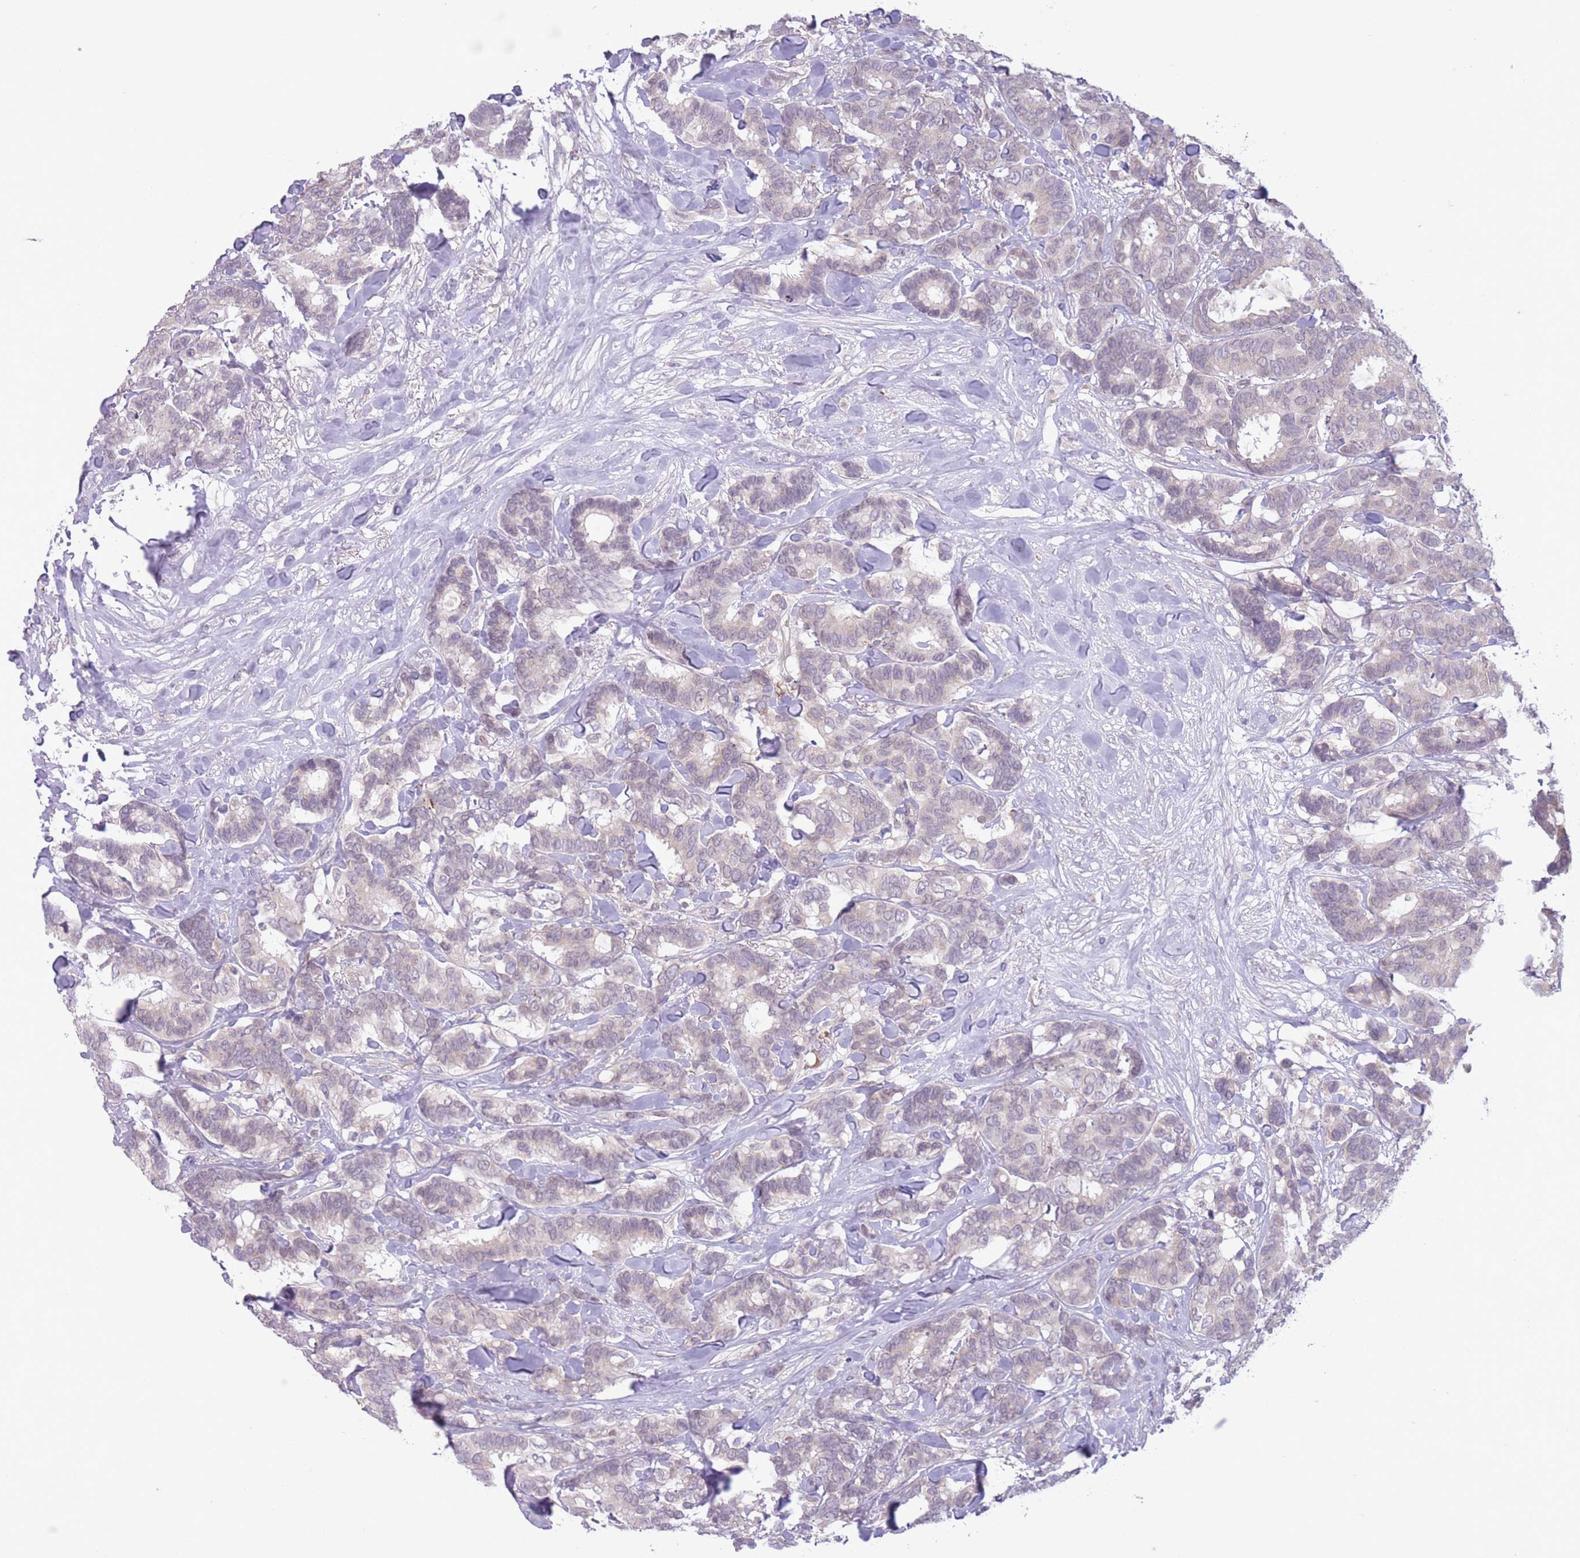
{"staining": {"intensity": "negative", "quantity": "none", "location": "none"}, "tissue": "breast cancer", "cell_type": "Tumor cells", "image_type": "cancer", "snomed": [{"axis": "morphology", "description": "Normal tissue, NOS"}, {"axis": "morphology", "description": "Duct carcinoma"}, {"axis": "topography", "description": "Breast"}], "caption": "Photomicrograph shows no significant protein positivity in tumor cells of breast cancer.", "gene": "ARPIN", "patient": {"sex": "female", "age": 87}}